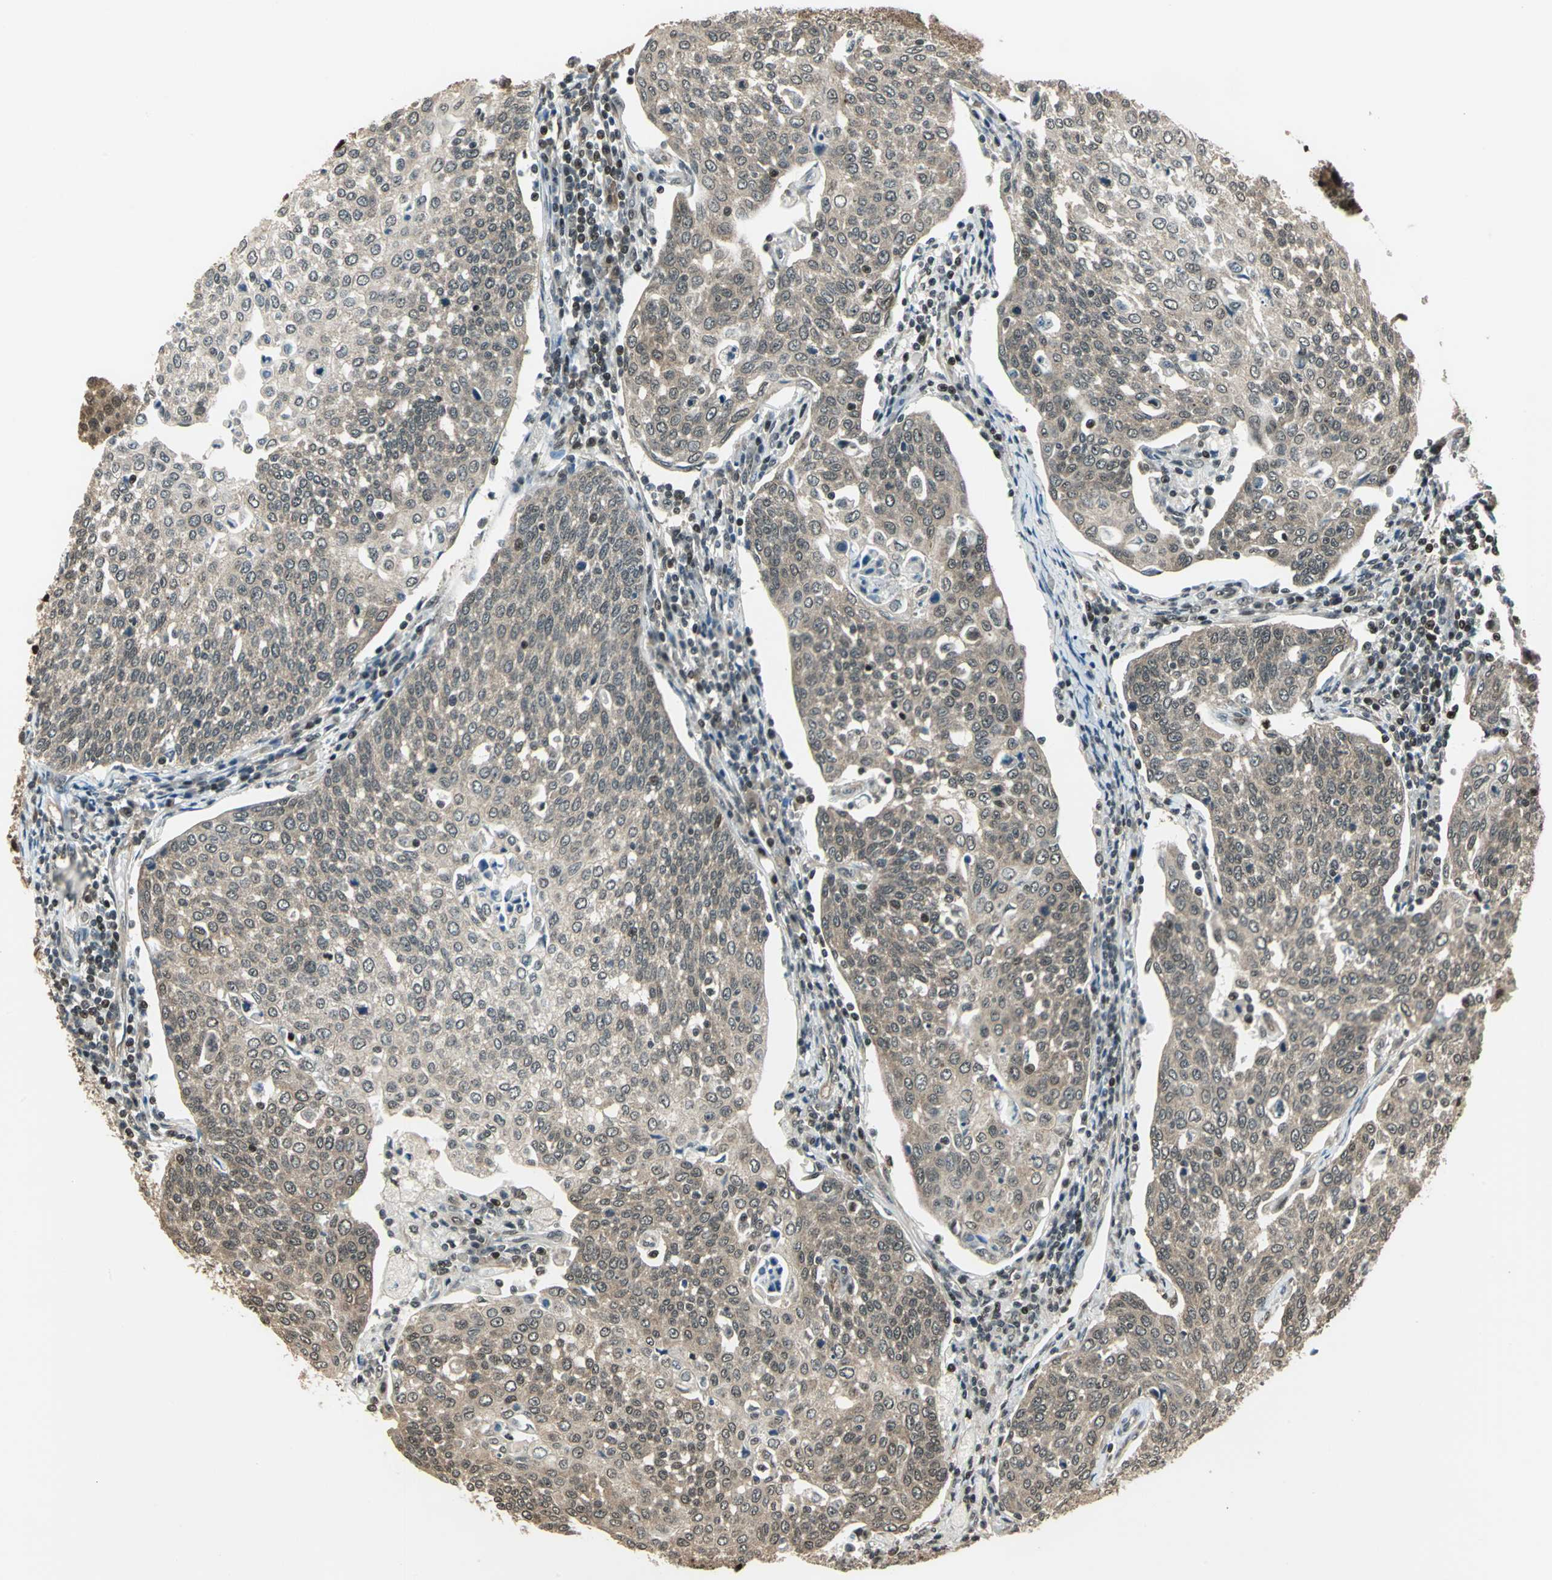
{"staining": {"intensity": "weak", "quantity": ">75%", "location": "cytoplasmic/membranous,nuclear"}, "tissue": "cervical cancer", "cell_type": "Tumor cells", "image_type": "cancer", "snomed": [{"axis": "morphology", "description": "Squamous cell carcinoma, NOS"}, {"axis": "topography", "description": "Cervix"}], "caption": "Immunohistochemical staining of human cervical squamous cell carcinoma displays weak cytoplasmic/membranous and nuclear protein expression in about >75% of tumor cells.", "gene": "PSMC3", "patient": {"sex": "female", "age": 34}}